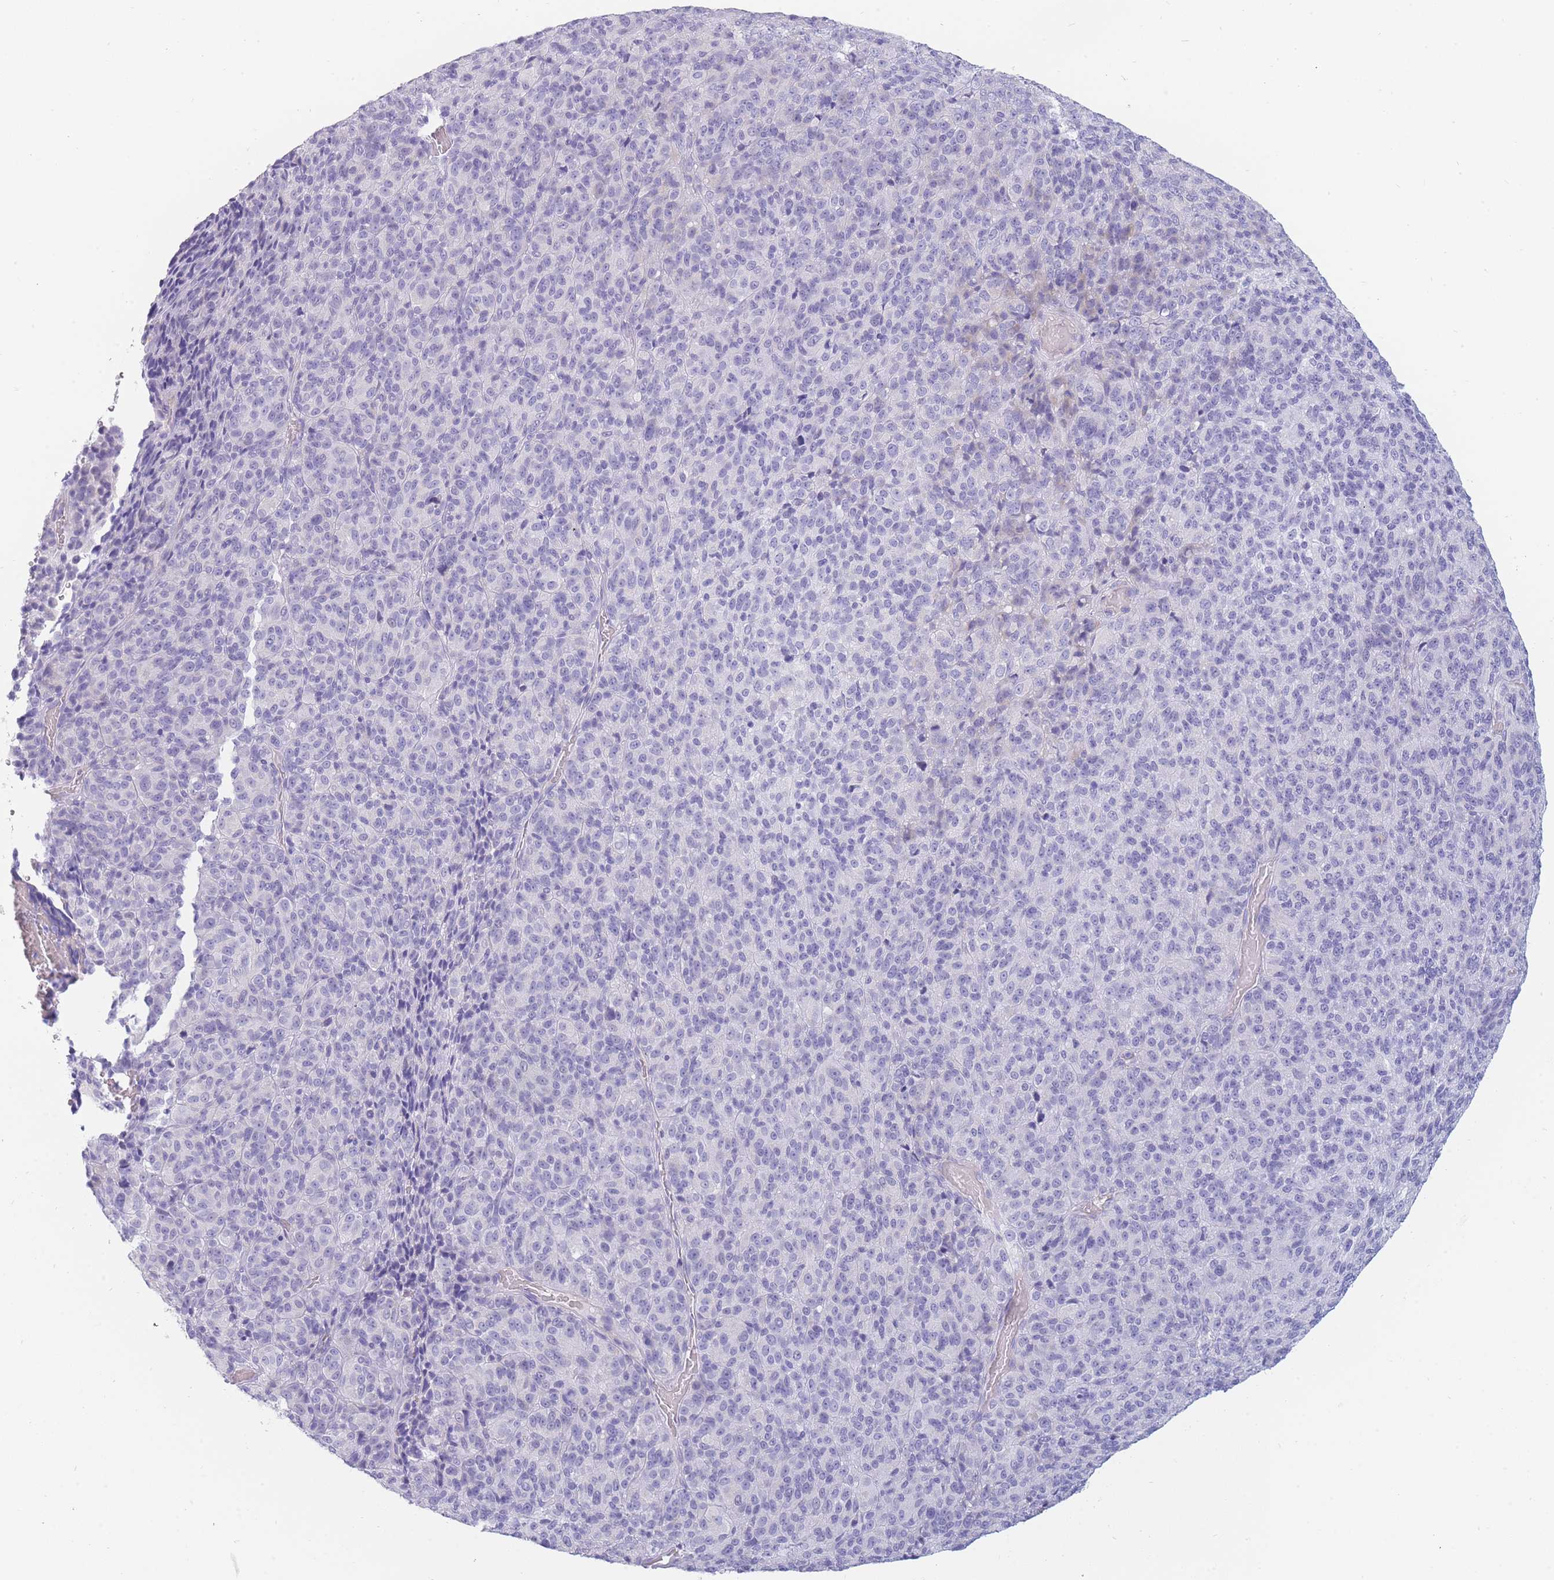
{"staining": {"intensity": "negative", "quantity": "none", "location": "none"}, "tissue": "melanoma", "cell_type": "Tumor cells", "image_type": "cancer", "snomed": [{"axis": "morphology", "description": "Malignant melanoma, Metastatic site"}, {"axis": "topography", "description": "Brain"}], "caption": "A histopathology image of malignant melanoma (metastatic site) stained for a protein exhibits no brown staining in tumor cells.", "gene": "UPK1A", "patient": {"sex": "female", "age": 56}}